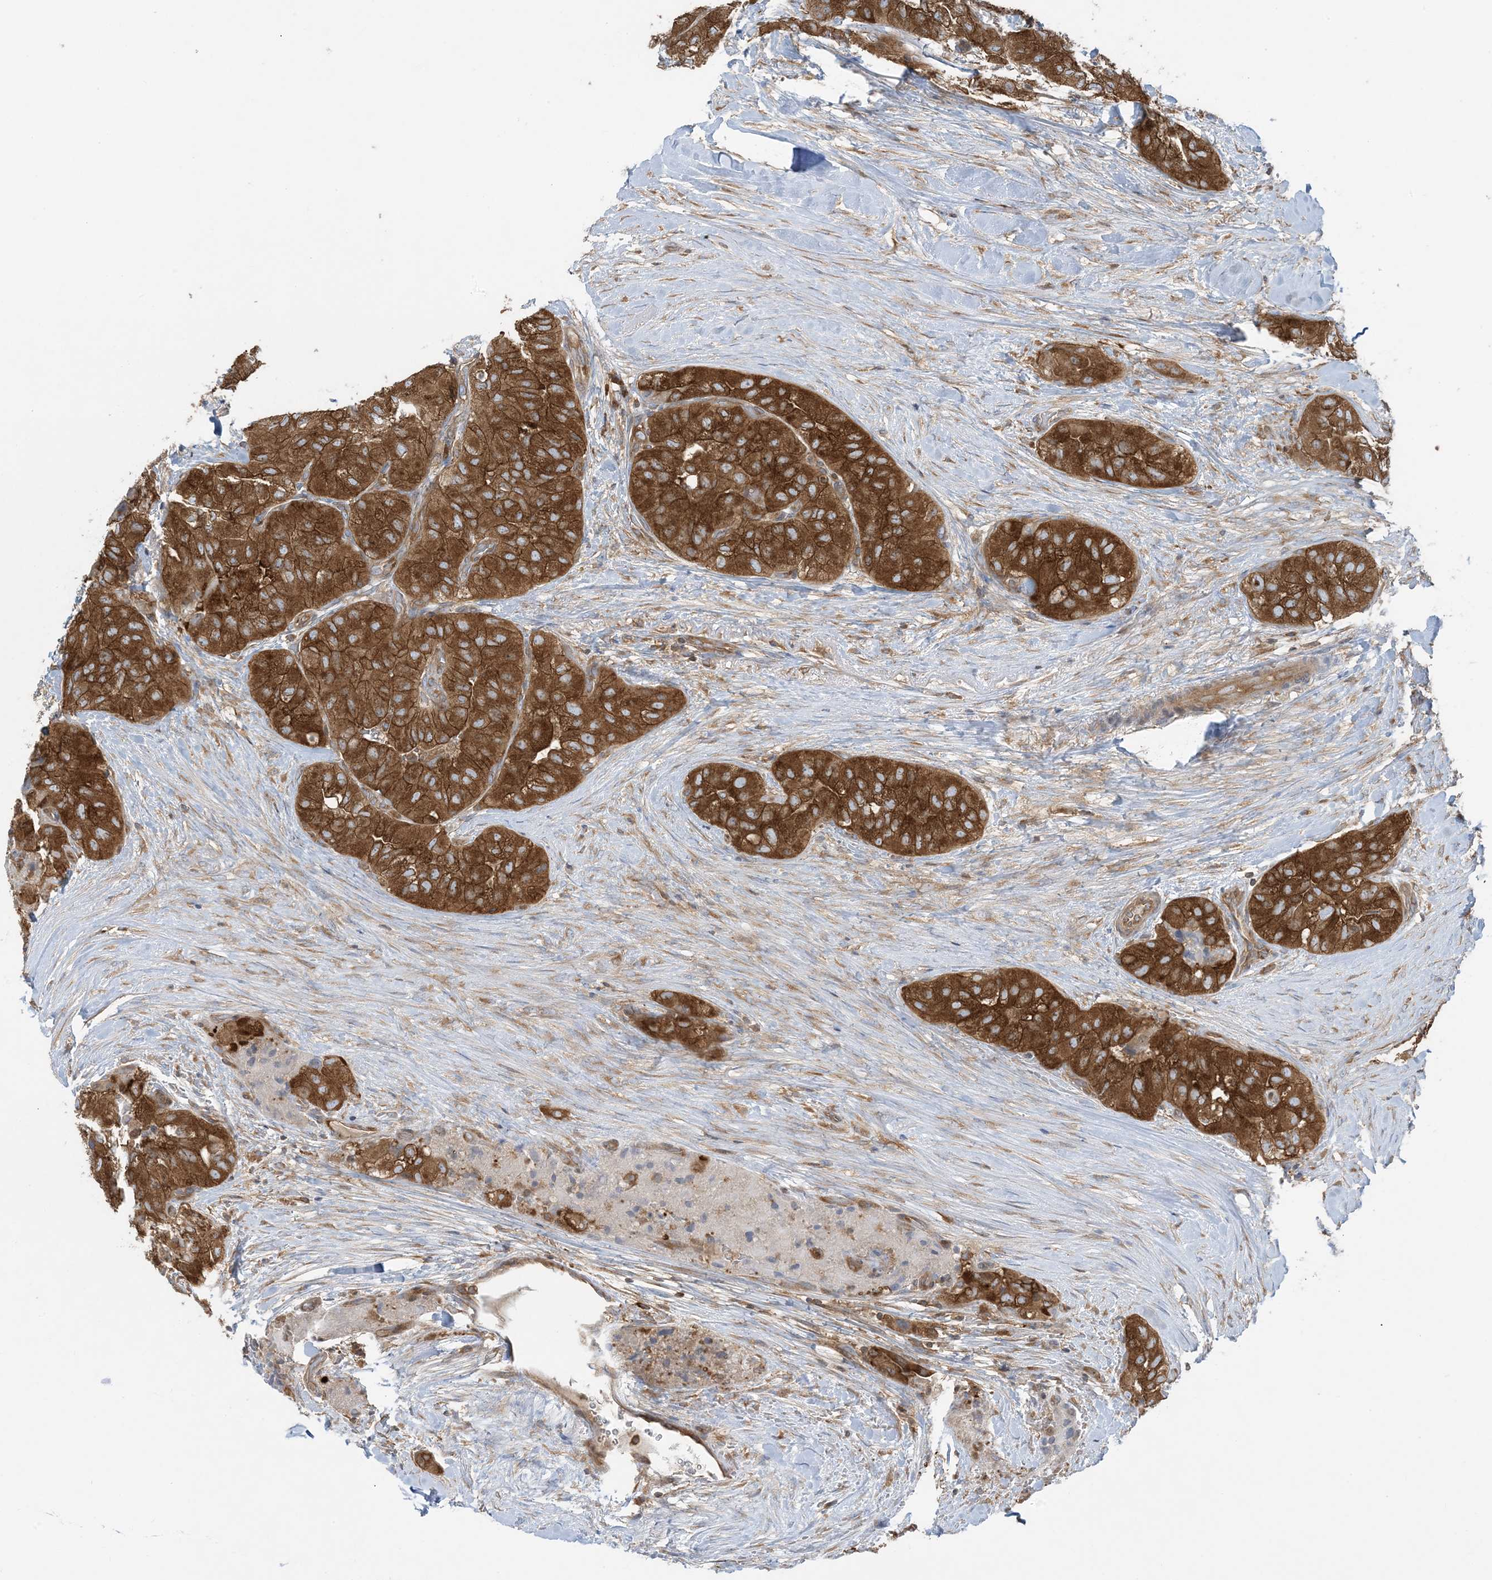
{"staining": {"intensity": "moderate", "quantity": ">75%", "location": "cytoplasmic/membranous"}, "tissue": "thyroid cancer", "cell_type": "Tumor cells", "image_type": "cancer", "snomed": [{"axis": "morphology", "description": "Papillary adenocarcinoma, NOS"}, {"axis": "topography", "description": "Thyroid gland"}], "caption": "Immunohistochemical staining of thyroid papillary adenocarcinoma displays medium levels of moderate cytoplasmic/membranous staining in about >75% of tumor cells.", "gene": "OLA1", "patient": {"sex": "female", "age": 59}}